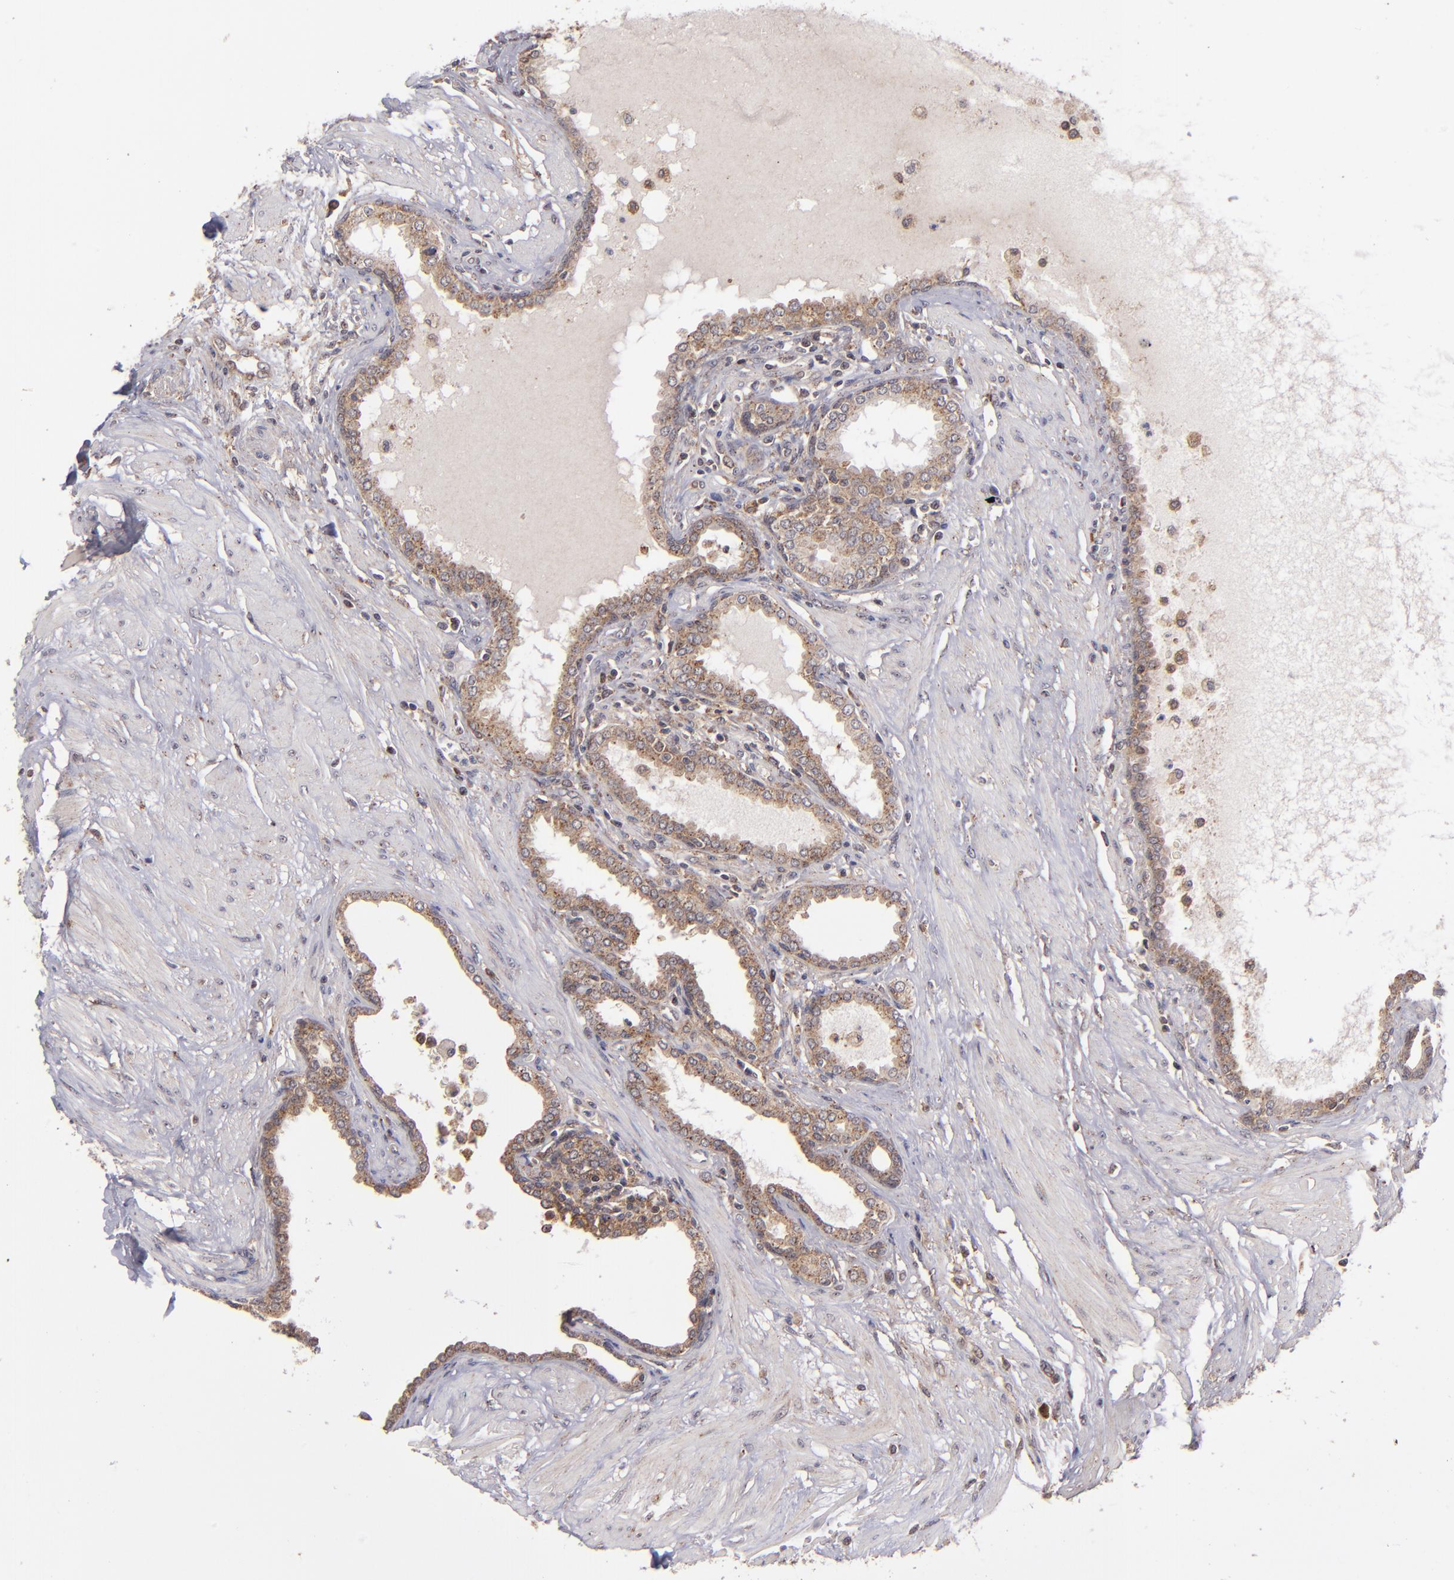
{"staining": {"intensity": "moderate", "quantity": ">75%", "location": "cytoplasmic/membranous"}, "tissue": "prostate", "cell_type": "Glandular cells", "image_type": "normal", "snomed": [{"axis": "morphology", "description": "Normal tissue, NOS"}, {"axis": "topography", "description": "Prostate"}], "caption": "Immunohistochemical staining of normal prostate shows >75% levels of moderate cytoplasmic/membranous protein expression in about >75% of glandular cells.", "gene": "ZFYVE1", "patient": {"sex": "male", "age": 64}}